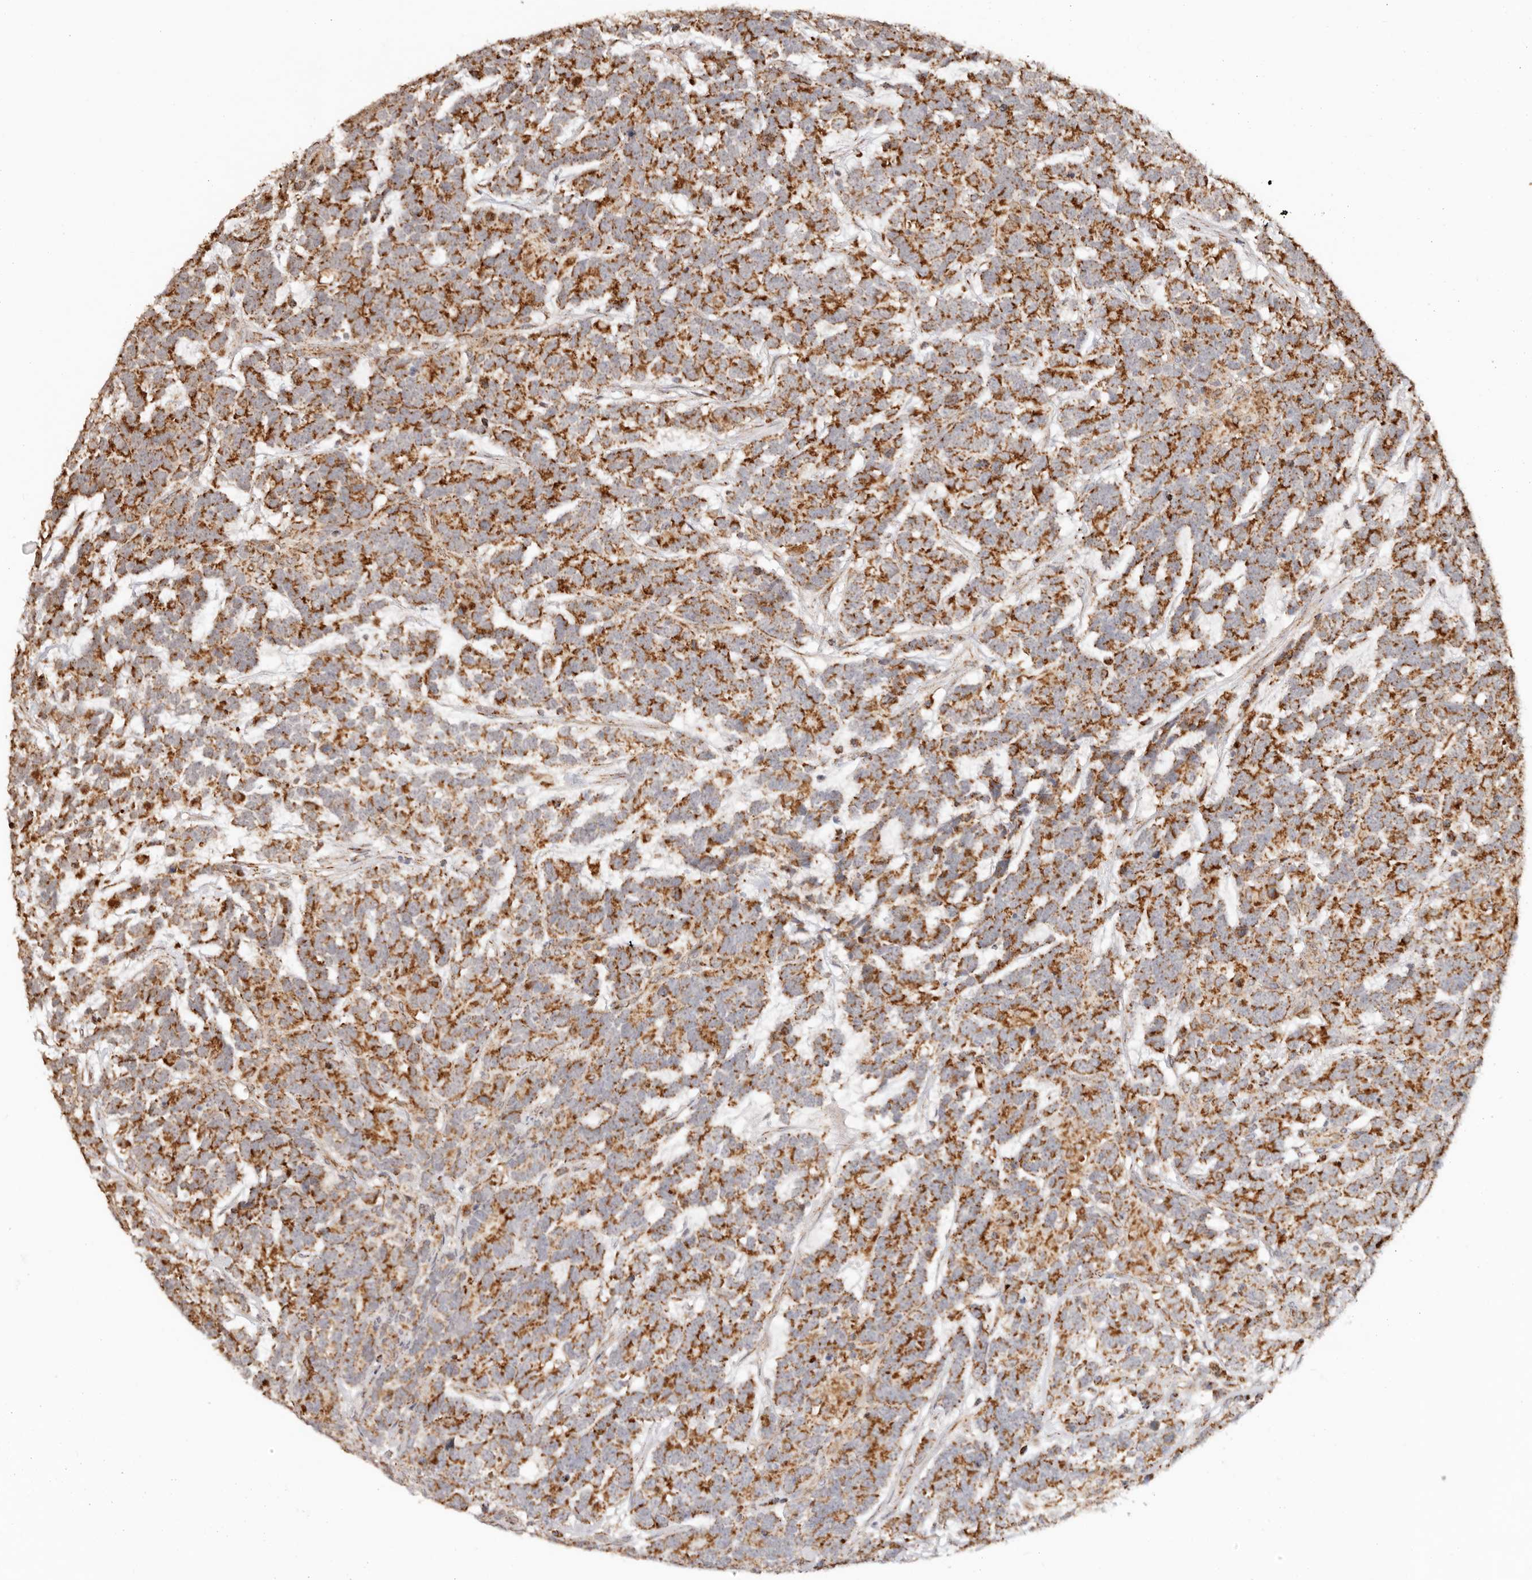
{"staining": {"intensity": "strong", "quantity": ">75%", "location": "cytoplasmic/membranous"}, "tissue": "testis cancer", "cell_type": "Tumor cells", "image_type": "cancer", "snomed": [{"axis": "morphology", "description": "Carcinoma, Embryonal, NOS"}, {"axis": "topography", "description": "Testis"}], "caption": "DAB immunohistochemical staining of human testis cancer reveals strong cytoplasmic/membranous protein staining in approximately >75% of tumor cells.", "gene": "NDUFB11", "patient": {"sex": "male", "age": 26}}